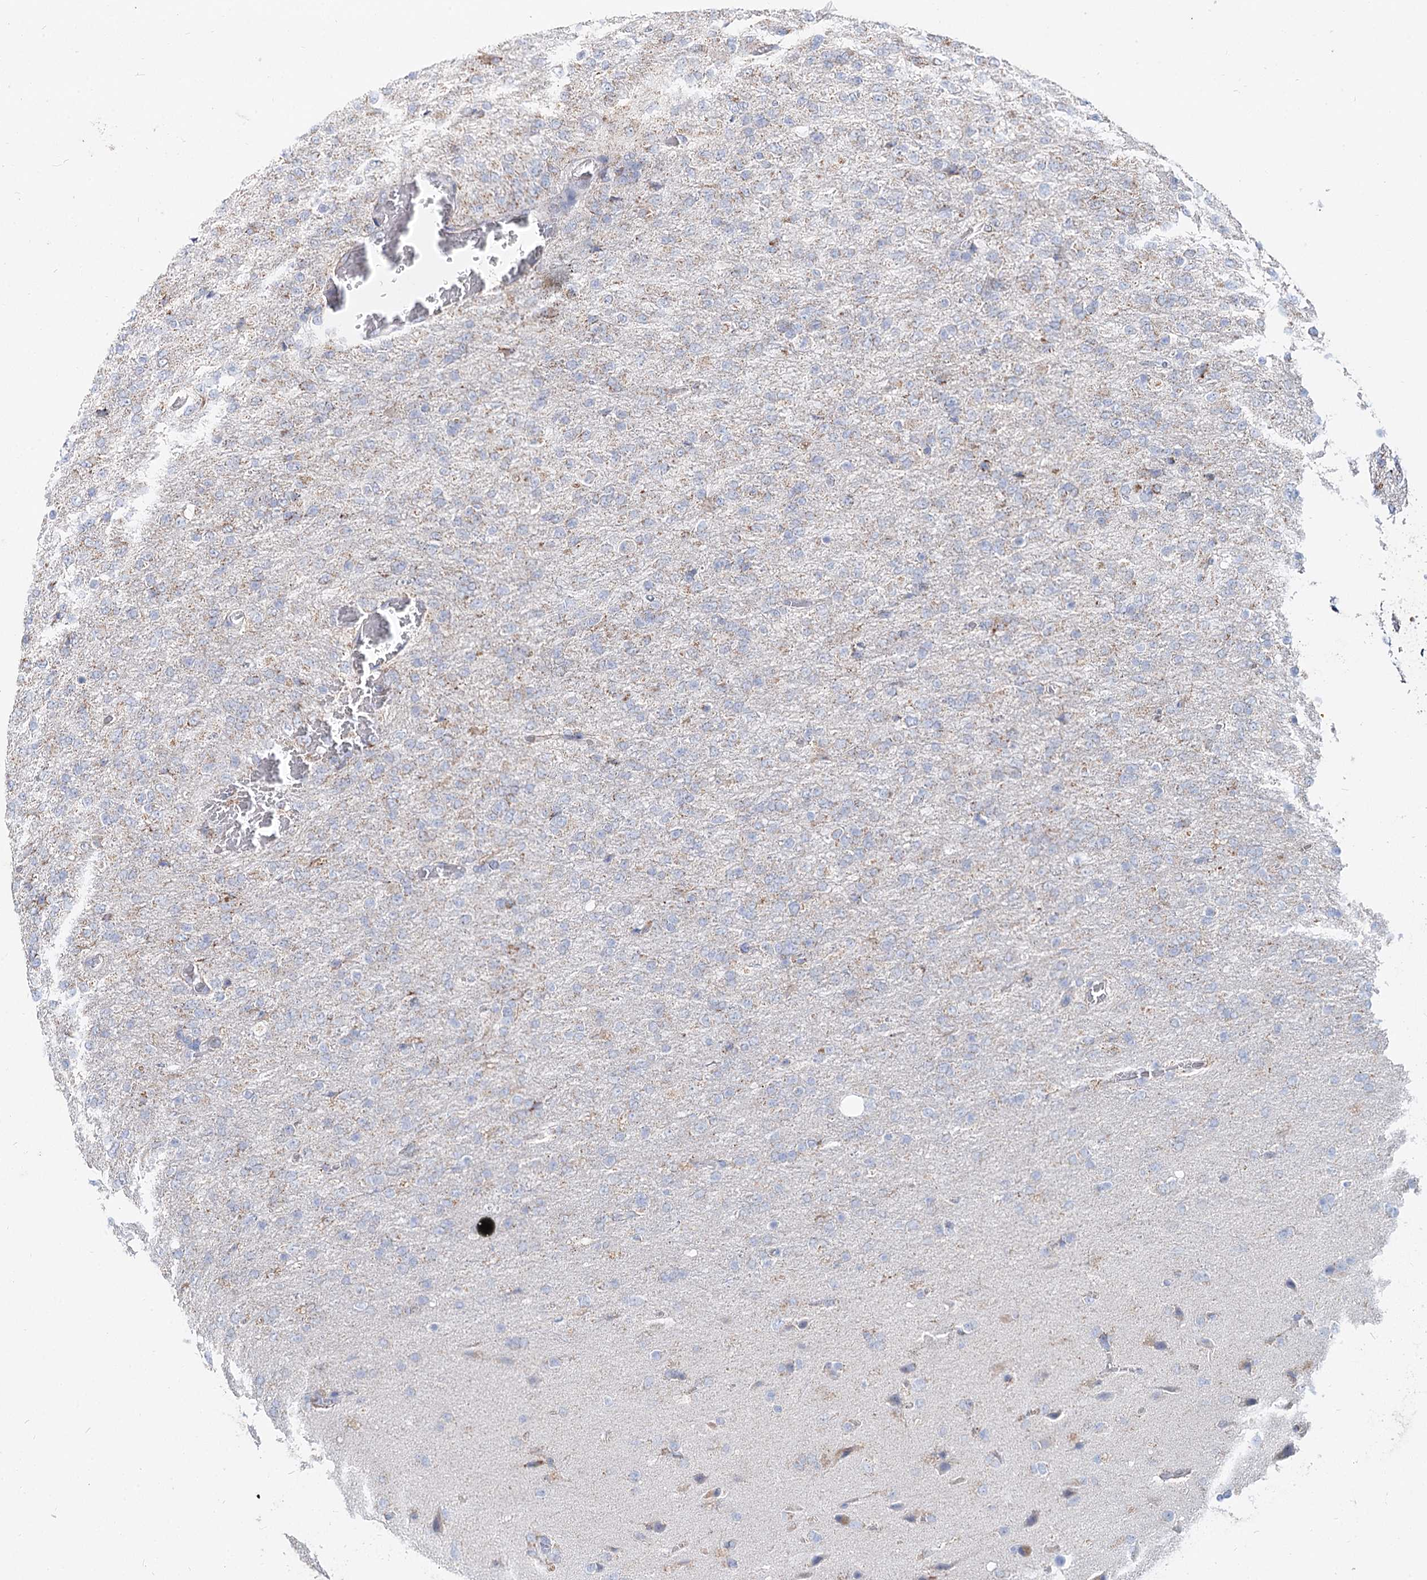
{"staining": {"intensity": "negative", "quantity": "none", "location": "none"}, "tissue": "glioma", "cell_type": "Tumor cells", "image_type": "cancer", "snomed": [{"axis": "morphology", "description": "Glioma, malignant, High grade"}, {"axis": "topography", "description": "Brain"}], "caption": "There is no significant staining in tumor cells of glioma.", "gene": "MCCC2", "patient": {"sex": "female", "age": 74}}